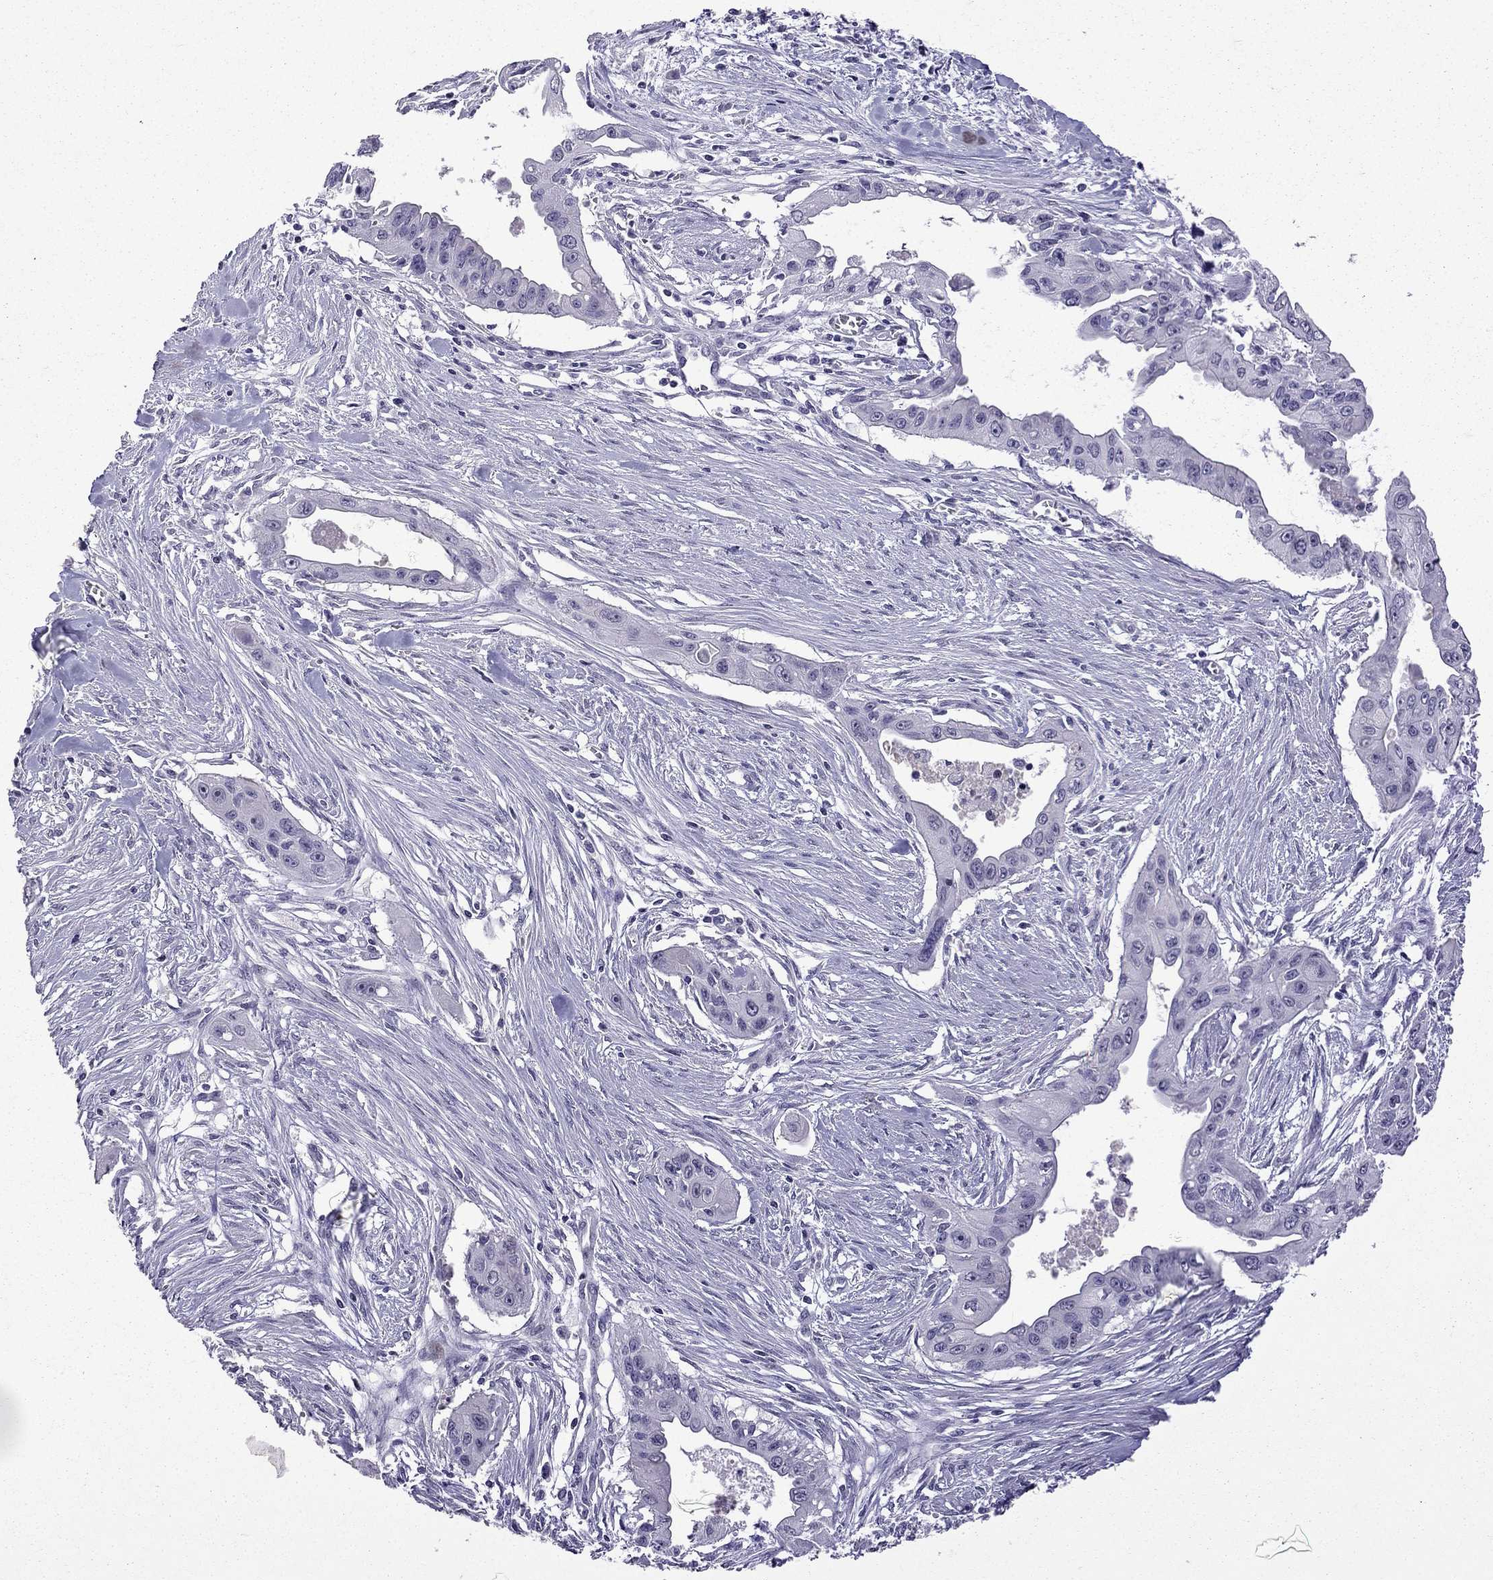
{"staining": {"intensity": "negative", "quantity": "none", "location": "none"}, "tissue": "pancreatic cancer", "cell_type": "Tumor cells", "image_type": "cancer", "snomed": [{"axis": "morphology", "description": "Adenocarcinoma, NOS"}, {"axis": "topography", "description": "Pancreas"}], "caption": "Protein analysis of adenocarcinoma (pancreatic) reveals no significant staining in tumor cells.", "gene": "TTN", "patient": {"sex": "male", "age": 60}}